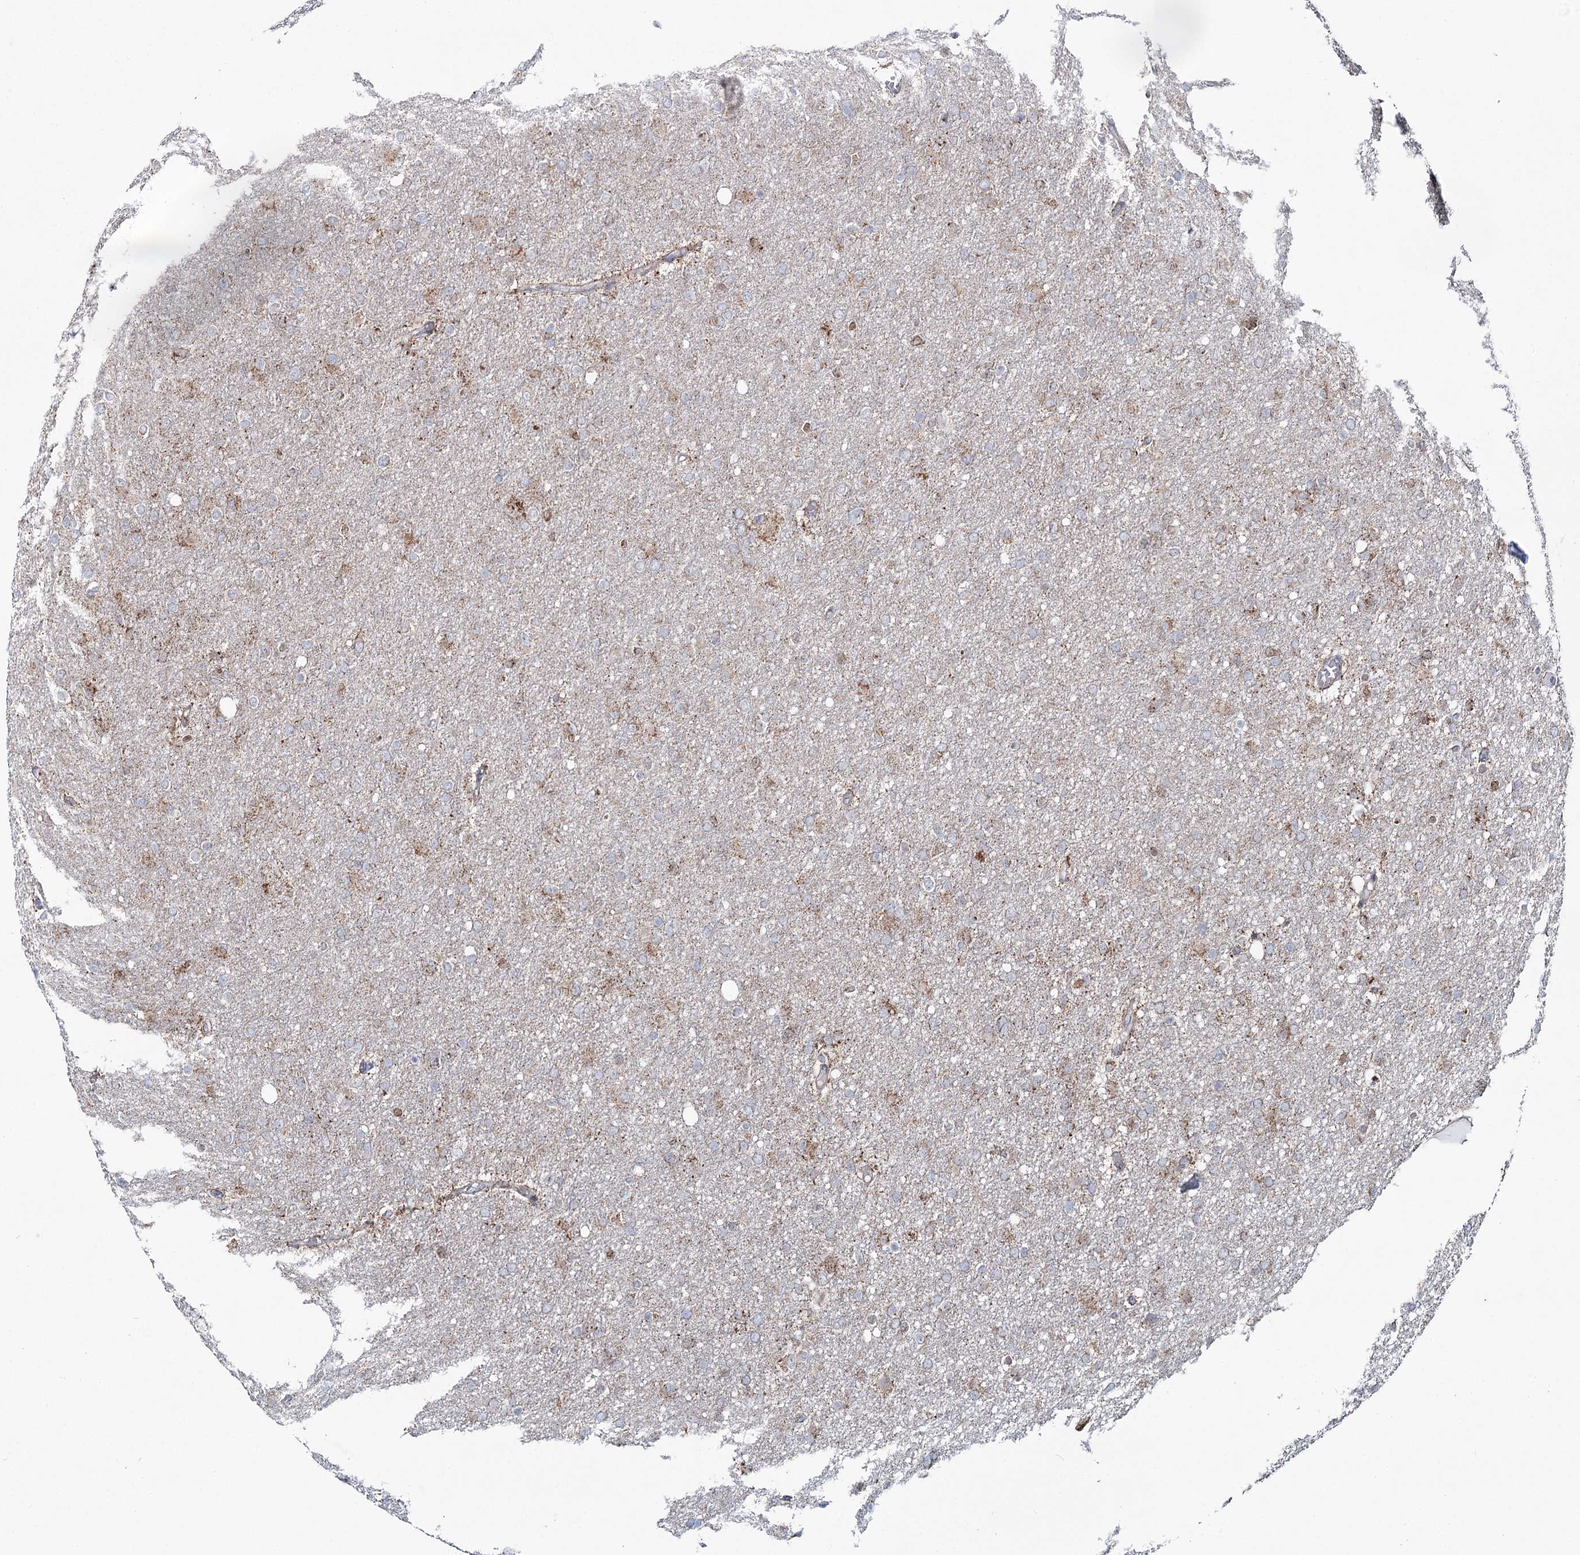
{"staining": {"intensity": "weak", "quantity": "<25%", "location": "cytoplasmic/membranous"}, "tissue": "glioma", "cell_type": "Tumor cells", "image_type": "cancer", "snomed": [{"axis": "morphology", "description": "Glioma, malignant, High grade"}, {"axis": "topography", "description": "Cerebral cortex"}], "caption": "Immunohistochemistry image of neoplastic tissue: human malignant glioma (high-grade) stained with DAB shows no significant protein staining in tumor cells.", "gene": "PDHX", "patient": {"sex": "female", "age": 36}}